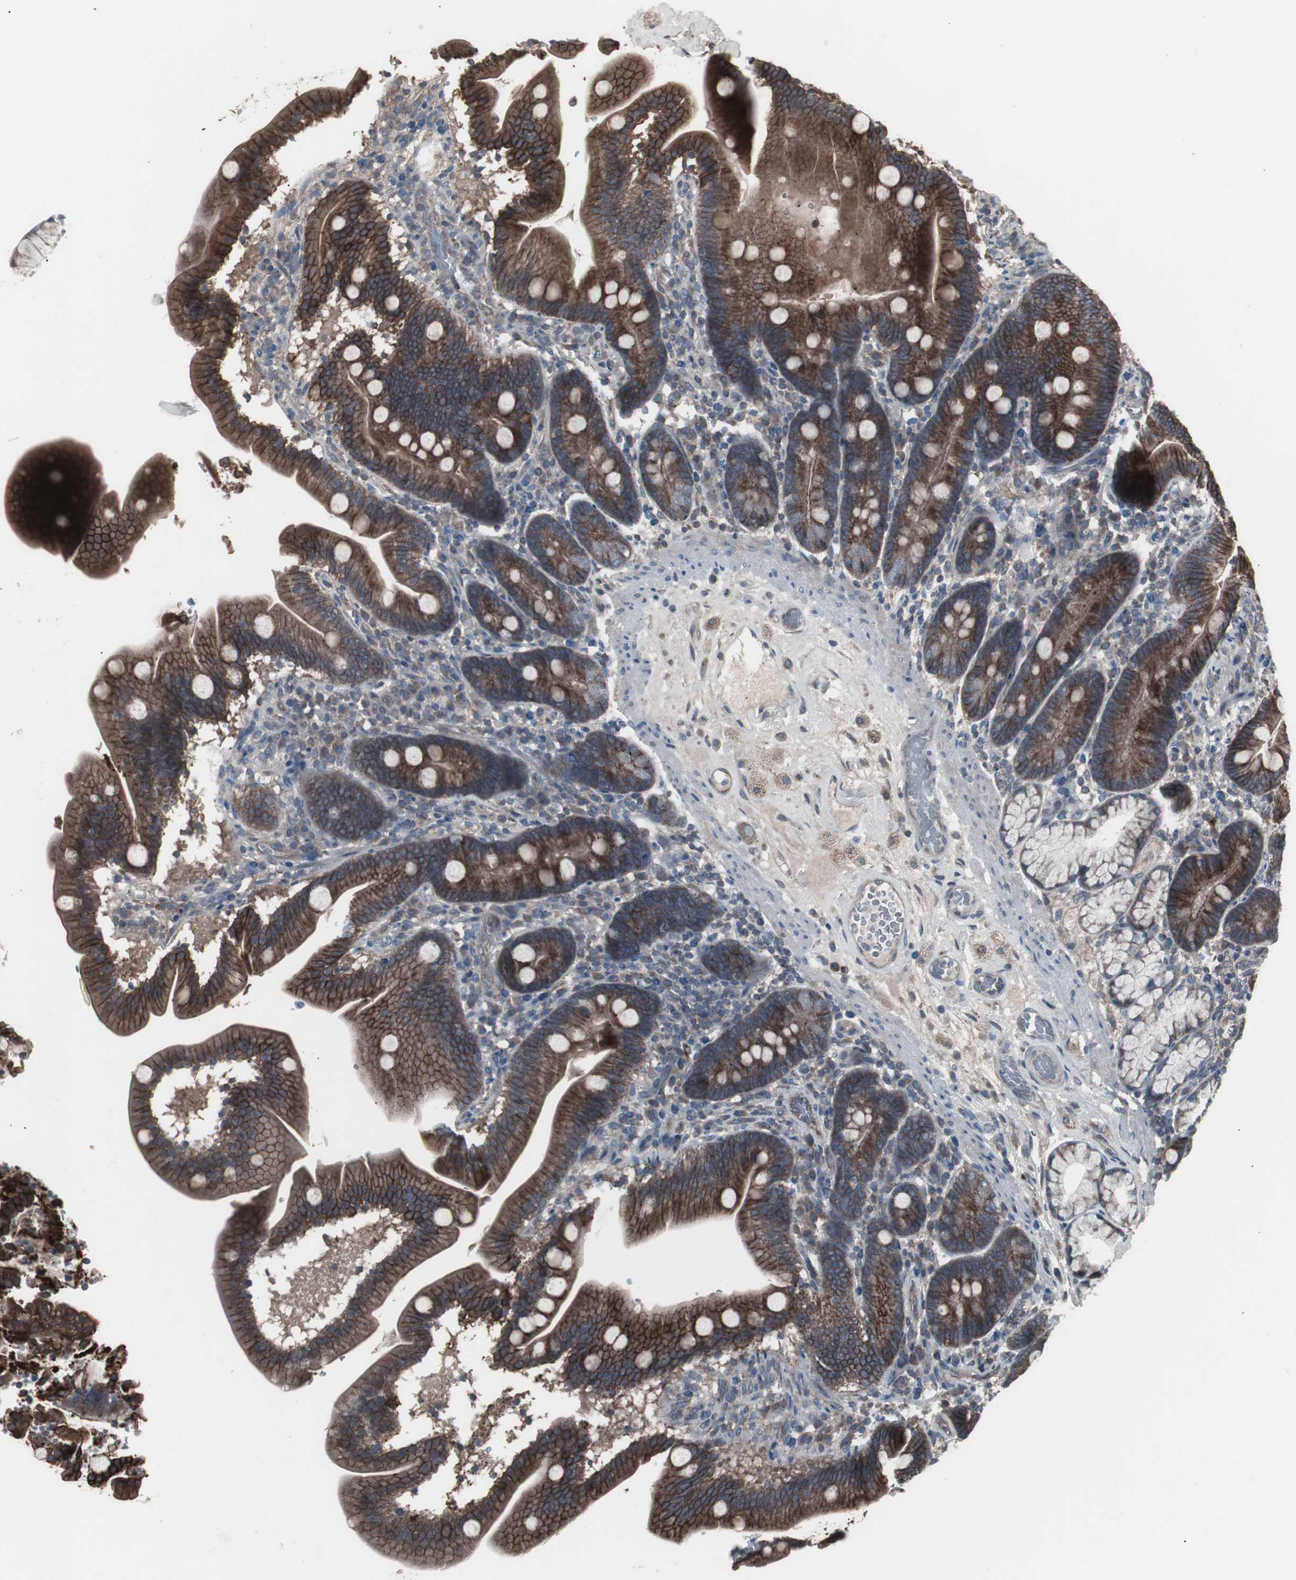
{"staining": {"intensity": "strong", "quantity": "25%-75%", "location": "cytoplasmic/membranous"}, "tissue": "duodenum", "cell_type": "Glandular cells", "image_type": "normal", "snomed": [{"axis": "morphology", "description": "Normal tissue, NOS"}, {"axis": "topography", "description": "Duodenum"}], "caption": "This micrograph reveals unremarkable duodenum stained with immunohistochemistry to label a protein in brown. The cytoplasmic/membranous of glandular cells show strong positivity for the protein. Nuclei are counter-stained blue.", "gene": "SSTR2", "patient": {"sex": "male", "age": 54}}